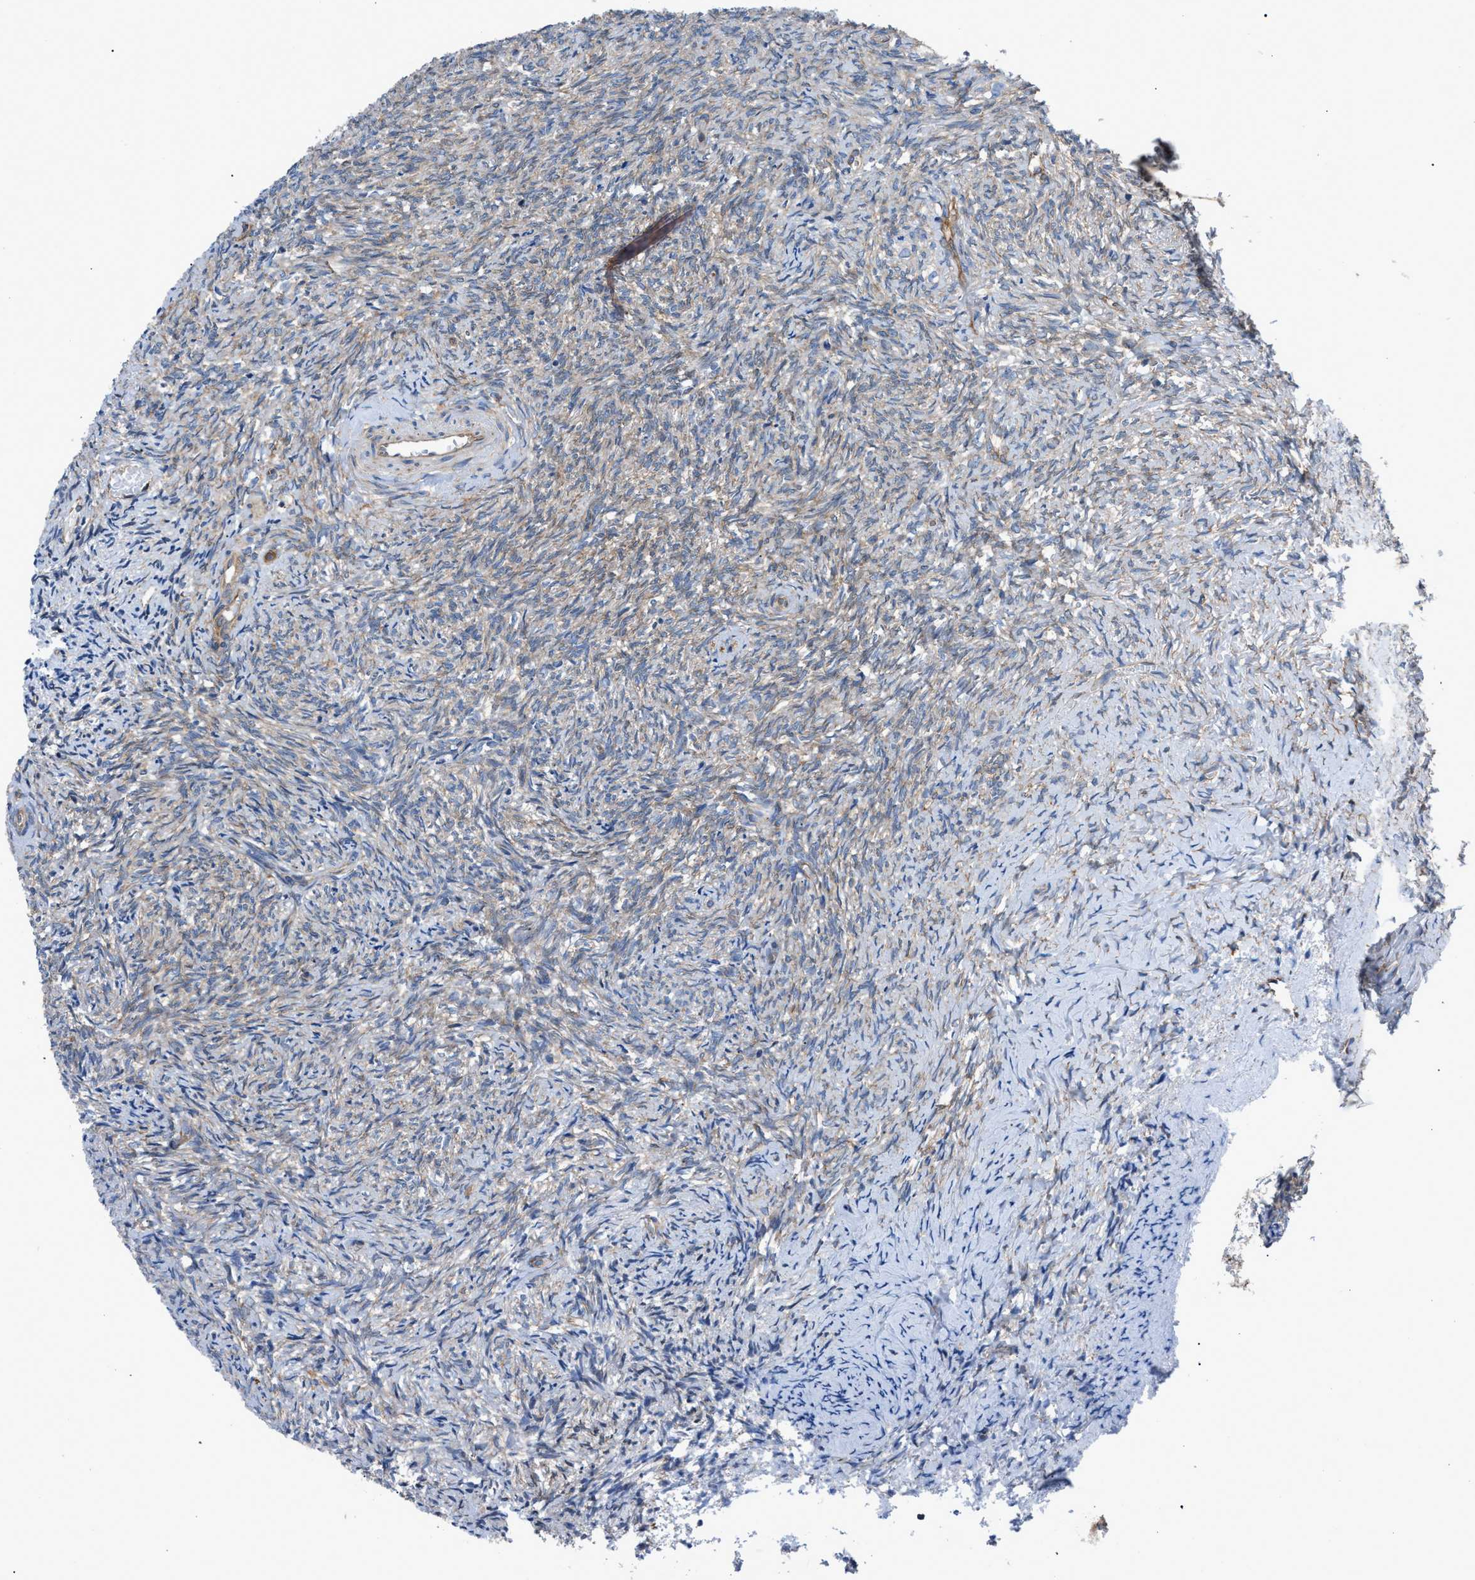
{"staining": {"intensity": "weak", "quantity": "25%-75%", "location": "cytoplasmic/membranous"}, "tissue": "ovary", "cell_type": "Ovarian stroma cells", "image_type": "normal", "snomed": [{"axis": "morphology", "description": "Normal tissue, NOS"}, {"axis": "topography", "description": "Ovary"}], "caption": "About 25%-75% of ovarian stroma cells in normal human ovary demonstrate weak cytoplasmic/membranous protein expression as visualized by brown immunohistochemical staining.", "gene": "DMAC1", "patient": {"sex": "female", "age": 41}}